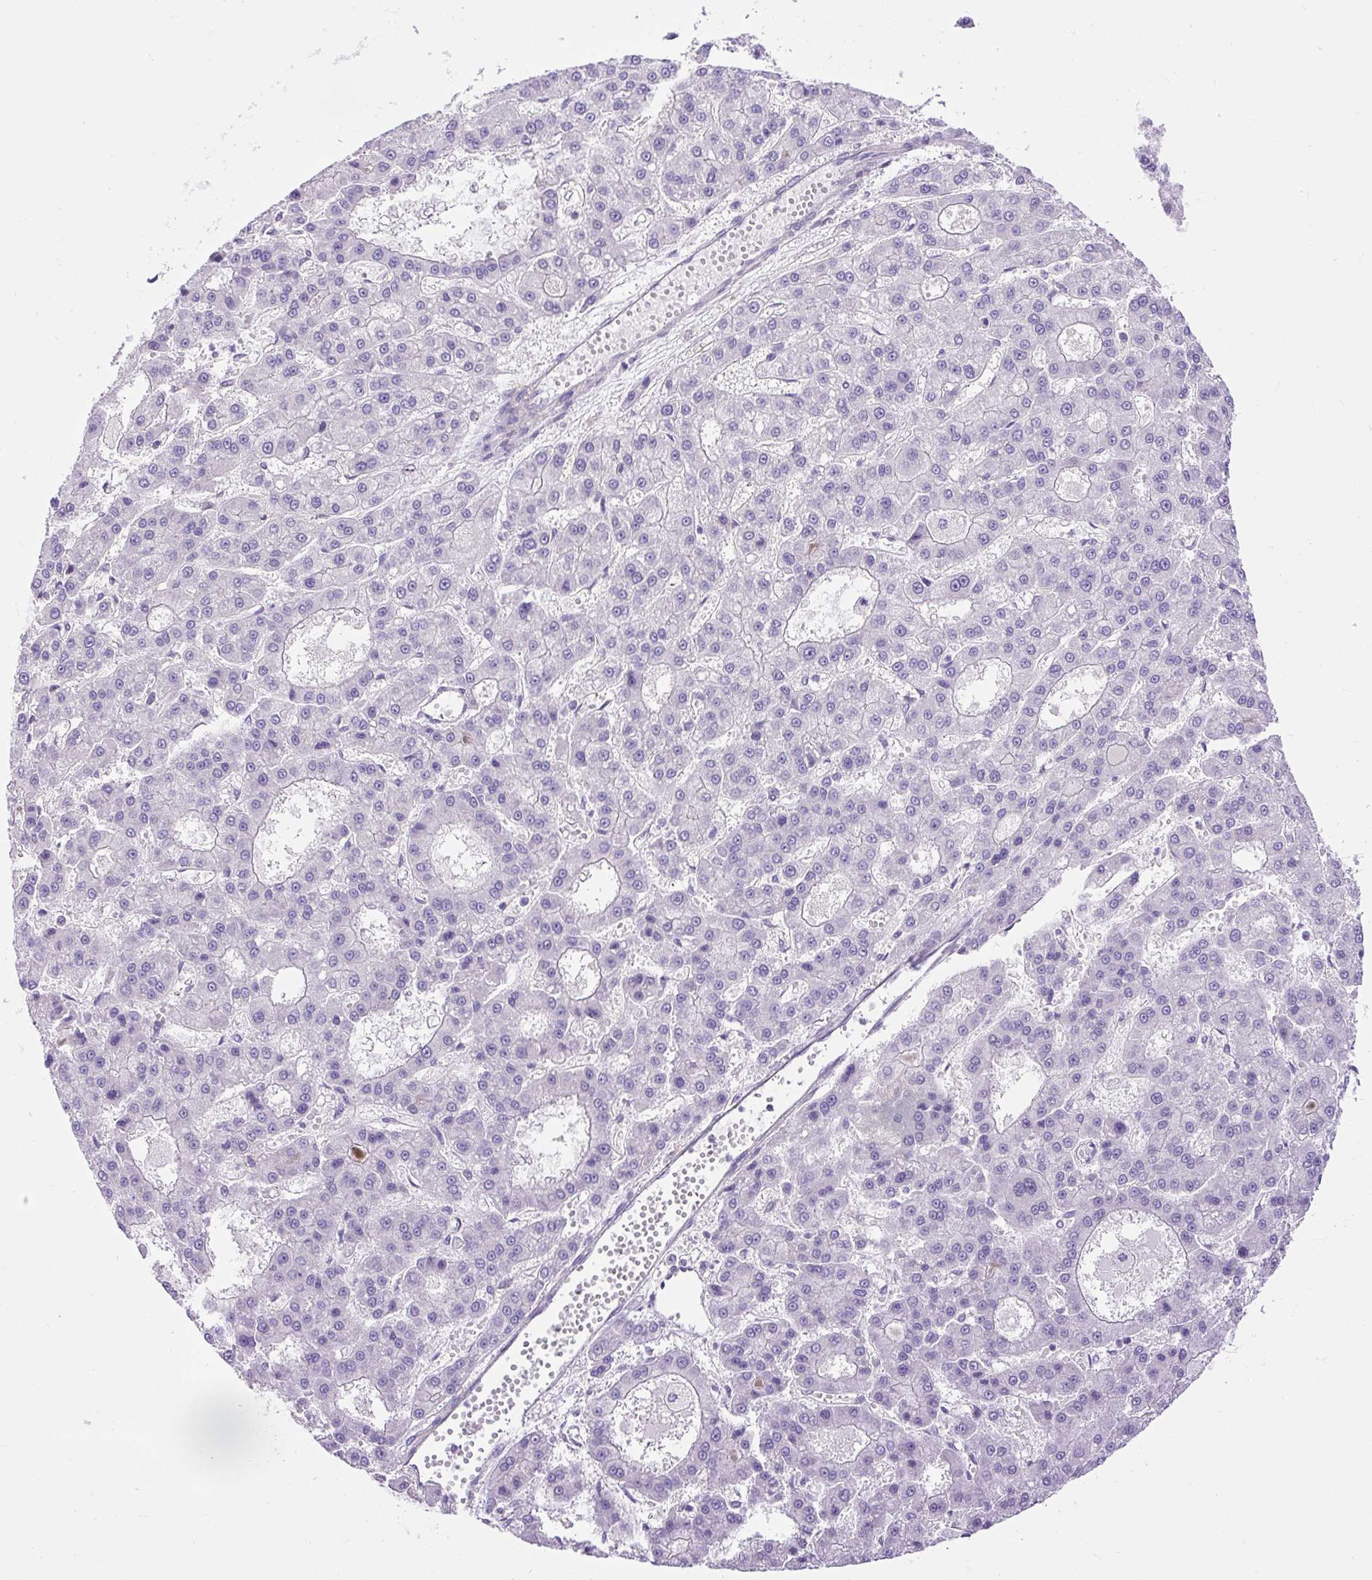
{"staining": {"intensity": "negative", "quantity": "none", "location": "none"}, "tissue": "liver cancer", "cell_type": "Tumor cells", "image_type": "cancer", "snomed": [{"axis": "morphology", "description": "Carcinoma, Hepatocellular, NOS"}, {"axis": "topography", "description": "Liver"}], "caption": "Immunohistochemistry (IHC) image of neoplastic tissue: liver cancer (hepatocellular carcinoma) stained with DAB (3,3'-diaminobenzidine) reveals no significant protein expression in tumor cells.", "gene": "MAP1S", "patient": {"sex": "male", "age": 70}}